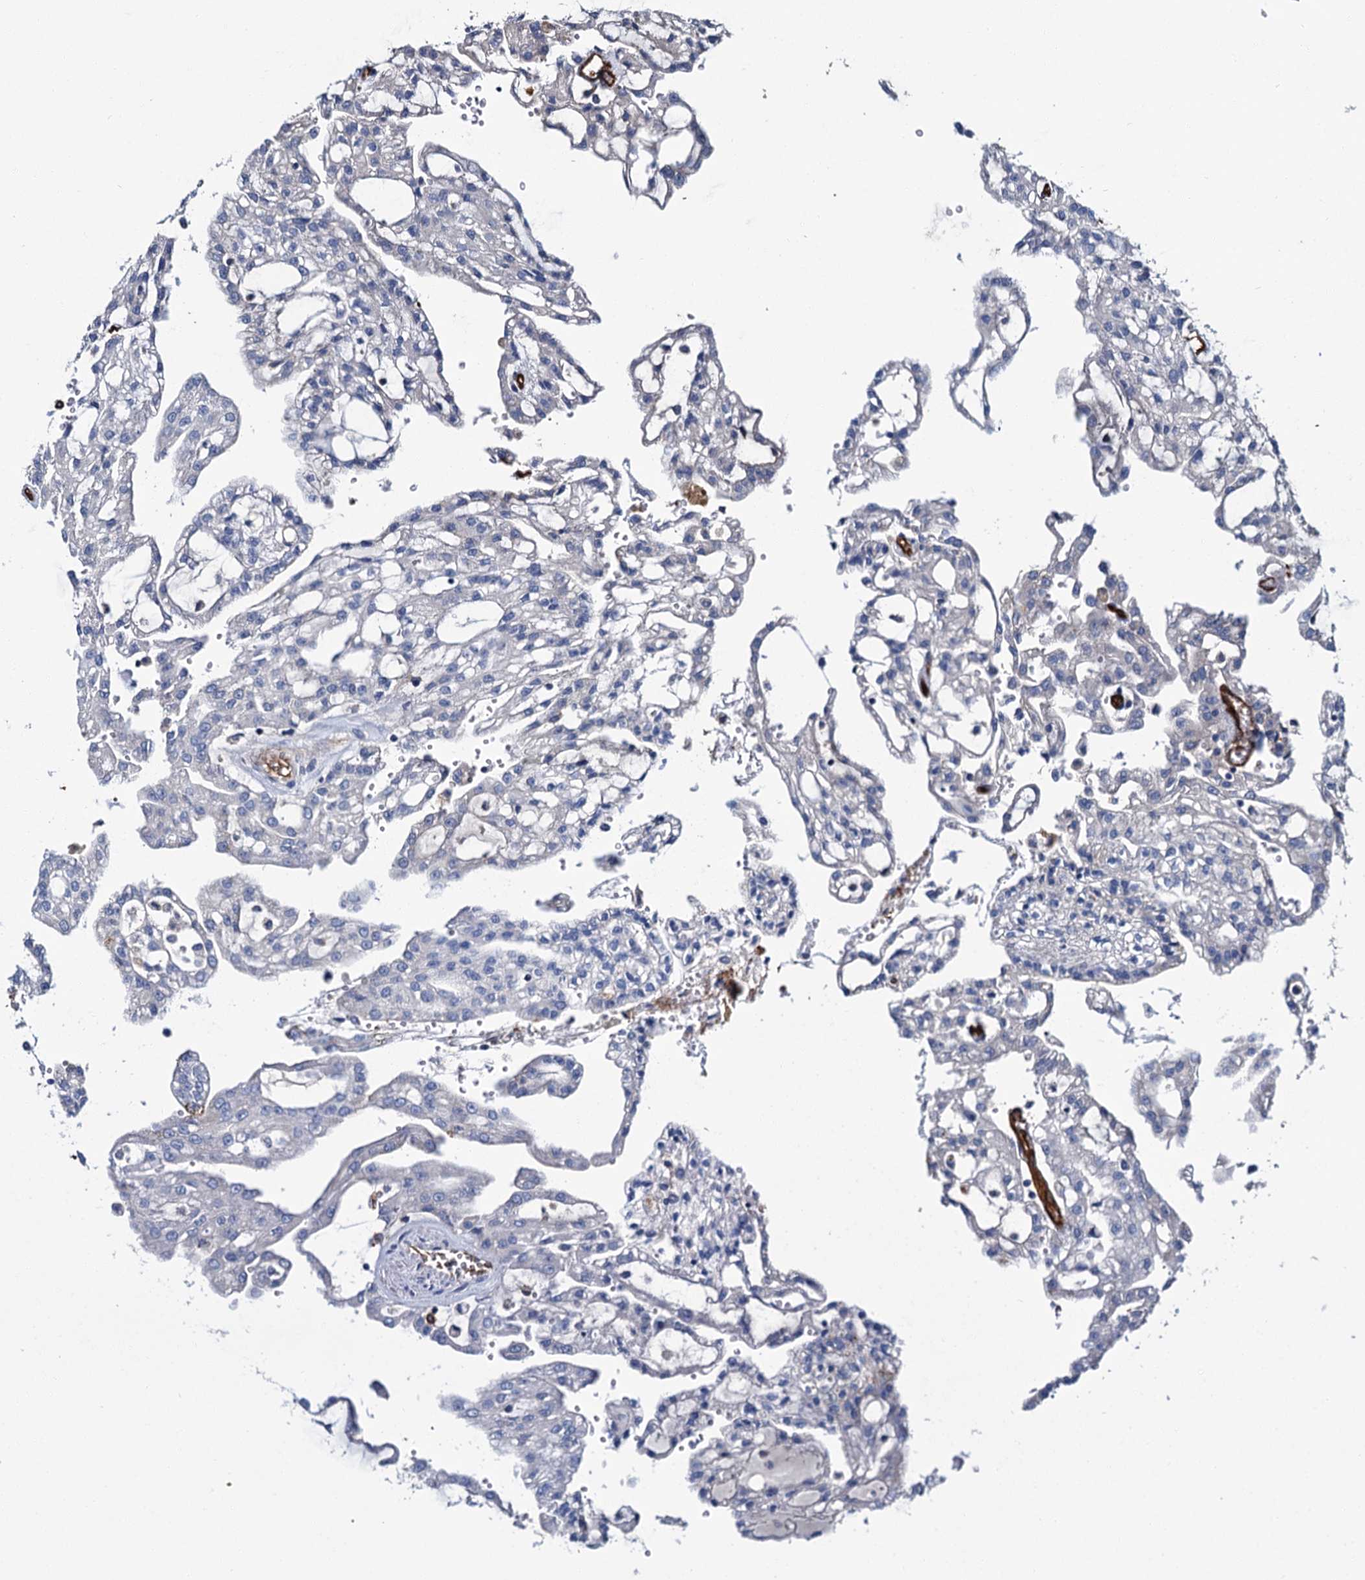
{"staining": {"intensity": "negative", "quantity": "none", "location": "none"}, "tissue": "renal cancer", "cell_type": "Tumor cells", "image_type": "cancer", "snomed": [{"axis": "morphology", "description": "Adenocarcinoma, NOS"}, {"axis": "topography", "description": "Kidney"}], "caption": "This is an IHC histopathology image of human renal cancer. There is no staining in tumor cells.", "gene": "CACNA1C", "patient": {"sex": "male", "age": 63}}